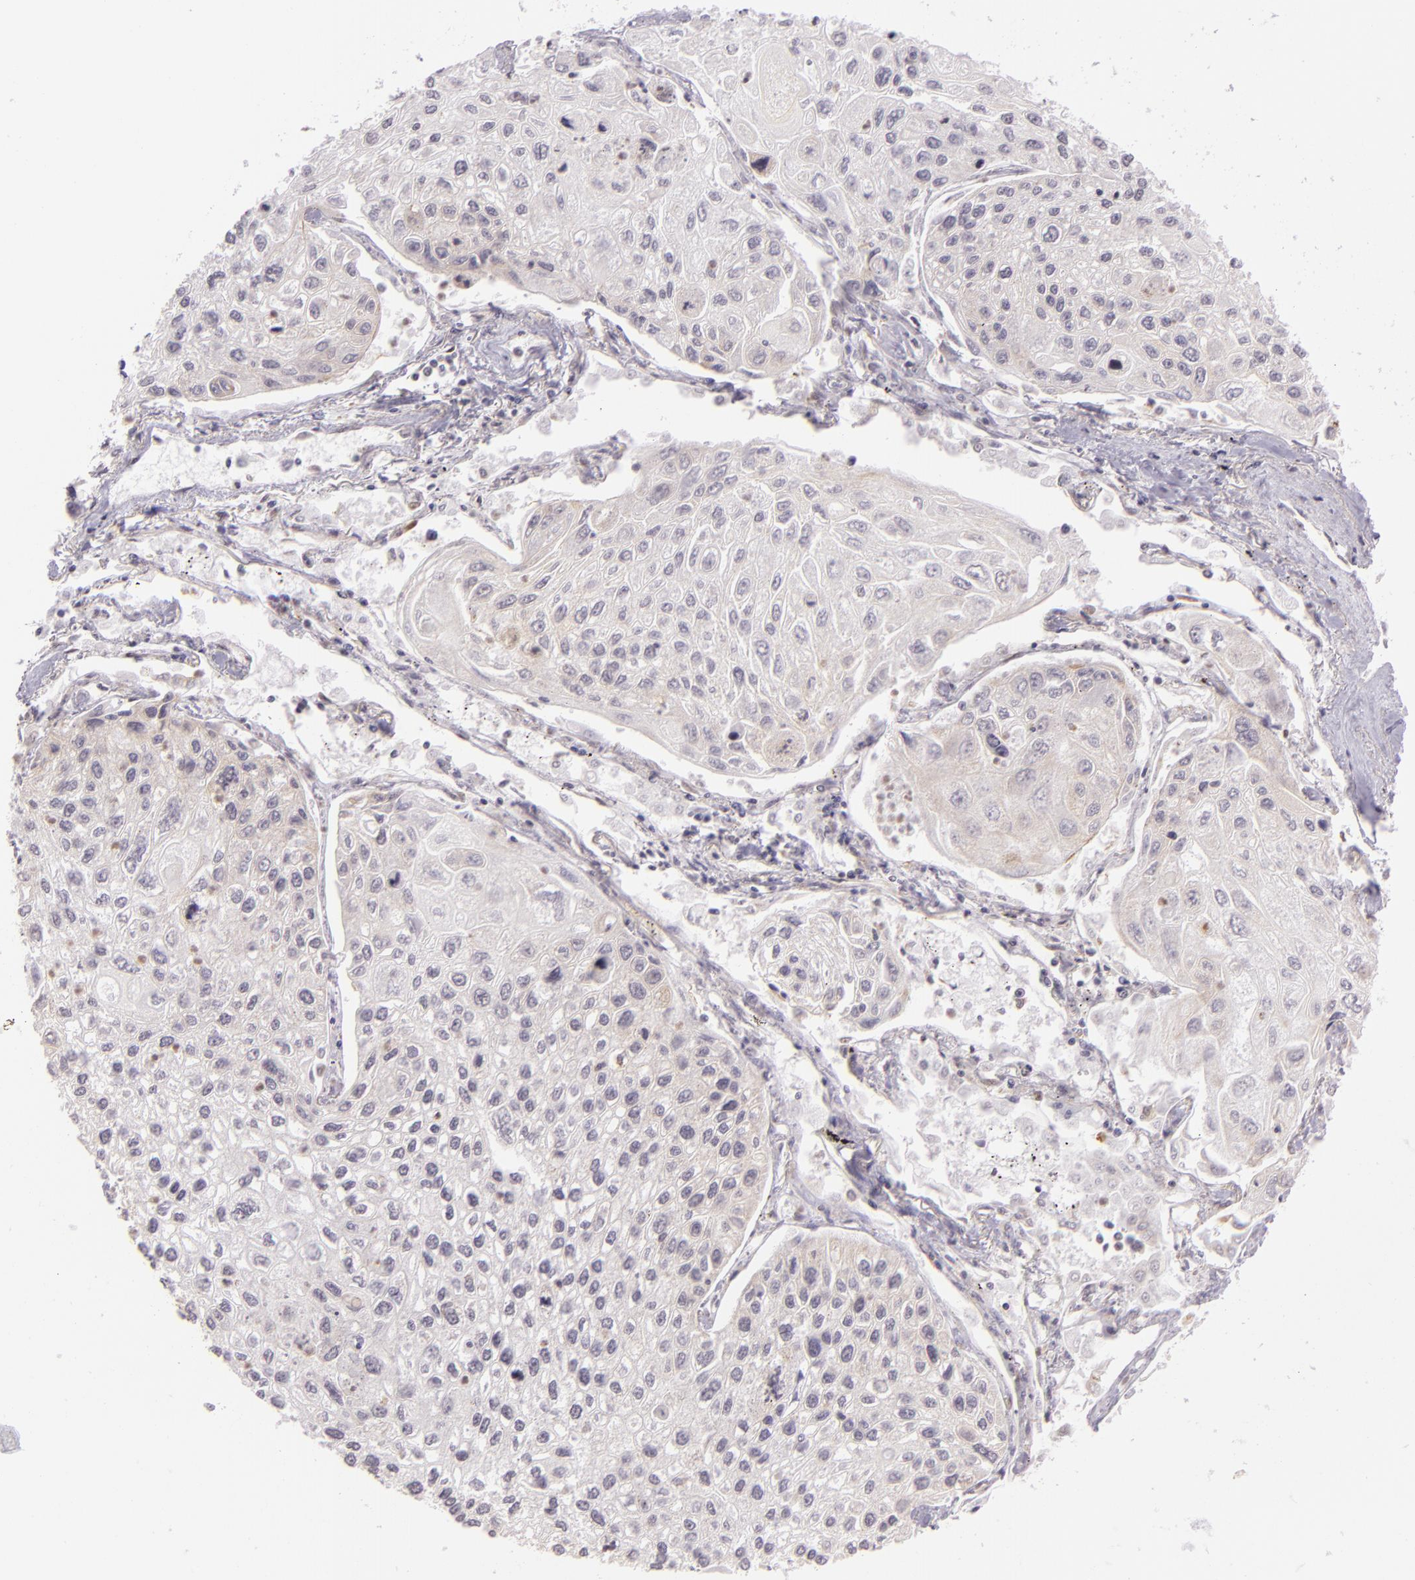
{"staining": {"intensity": "negative", "quantity": "none", "location": "none"}, "tissue": "lung cancer", "cell_type": "Tumor cells", "image_type": "cancer", "snomed": [{"axis": "morphology", "description": "Squamous cell carcinoma, NOS"}, {"axis": "topography", "description": "Lung"}], "caption": "Photomicrograph shows no protein expression in tumor cells of lung cancer tissue.", "gene": "IMPDH1", "patient": {"sex": "male", "age": 75}}